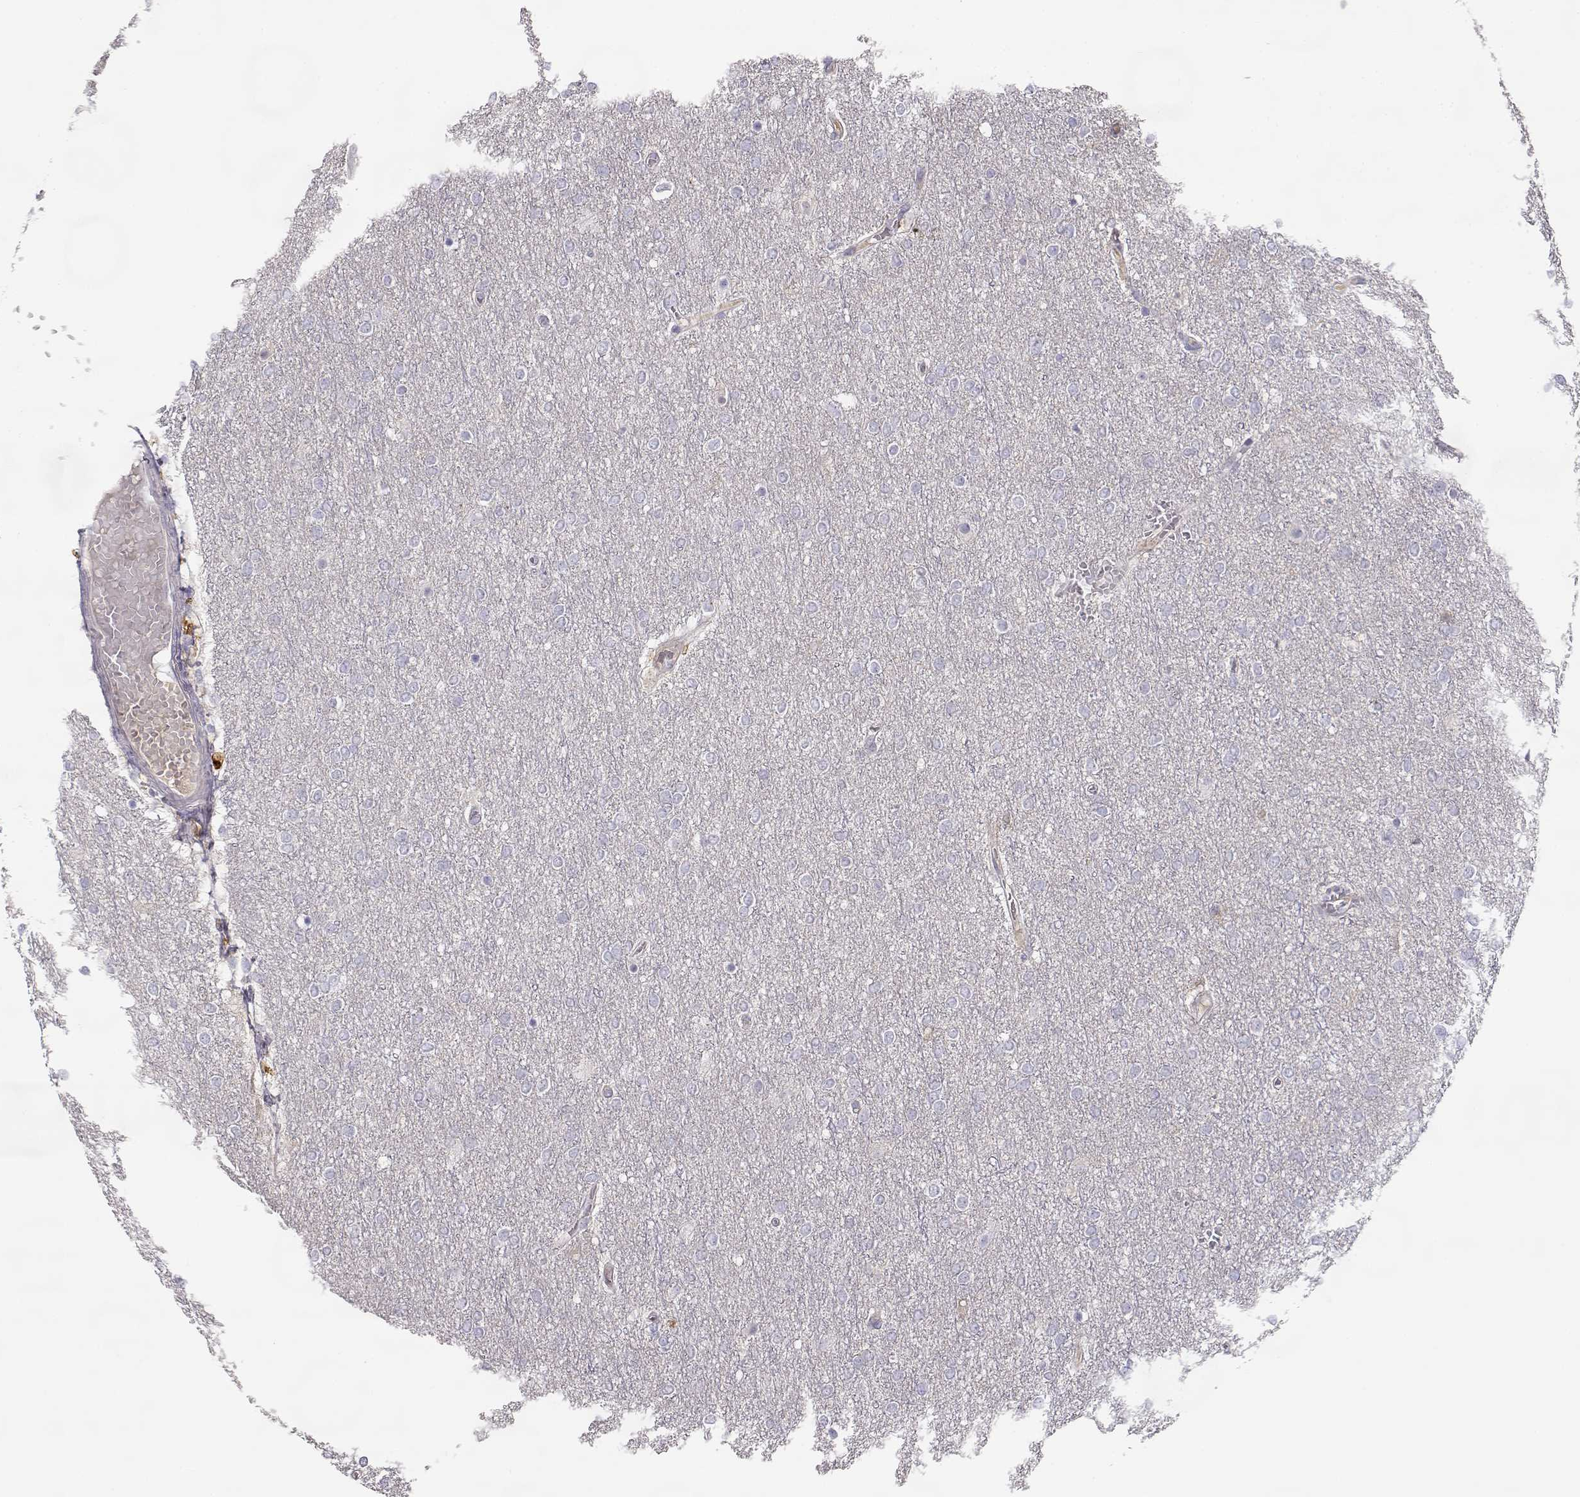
{"staining": {"intensity": "negative", "quantity": "none", "location": "none"}, "tissue": "glioma", "cell_type": "Tumor cells", "image_type": "cancer", "snomed": [{"axis": "morphology", "description": "Glioma, malignant, High grade"}, {"axis": "topography", "description": "Brain"}], "caption": "Immunohistochemistry (IHC) photomicrograph of human high-grade glioma (malignant) stained for a protein (brown), which reveals no positivity in tumor cells. The staining is performed using DAB (3,3'-diaminobenzidine) brown chromogen with nuclei counter-stained in using hematoxylin.", "gene": "SLCO6A1", "patient": {"sex": "female", "age": 61}}